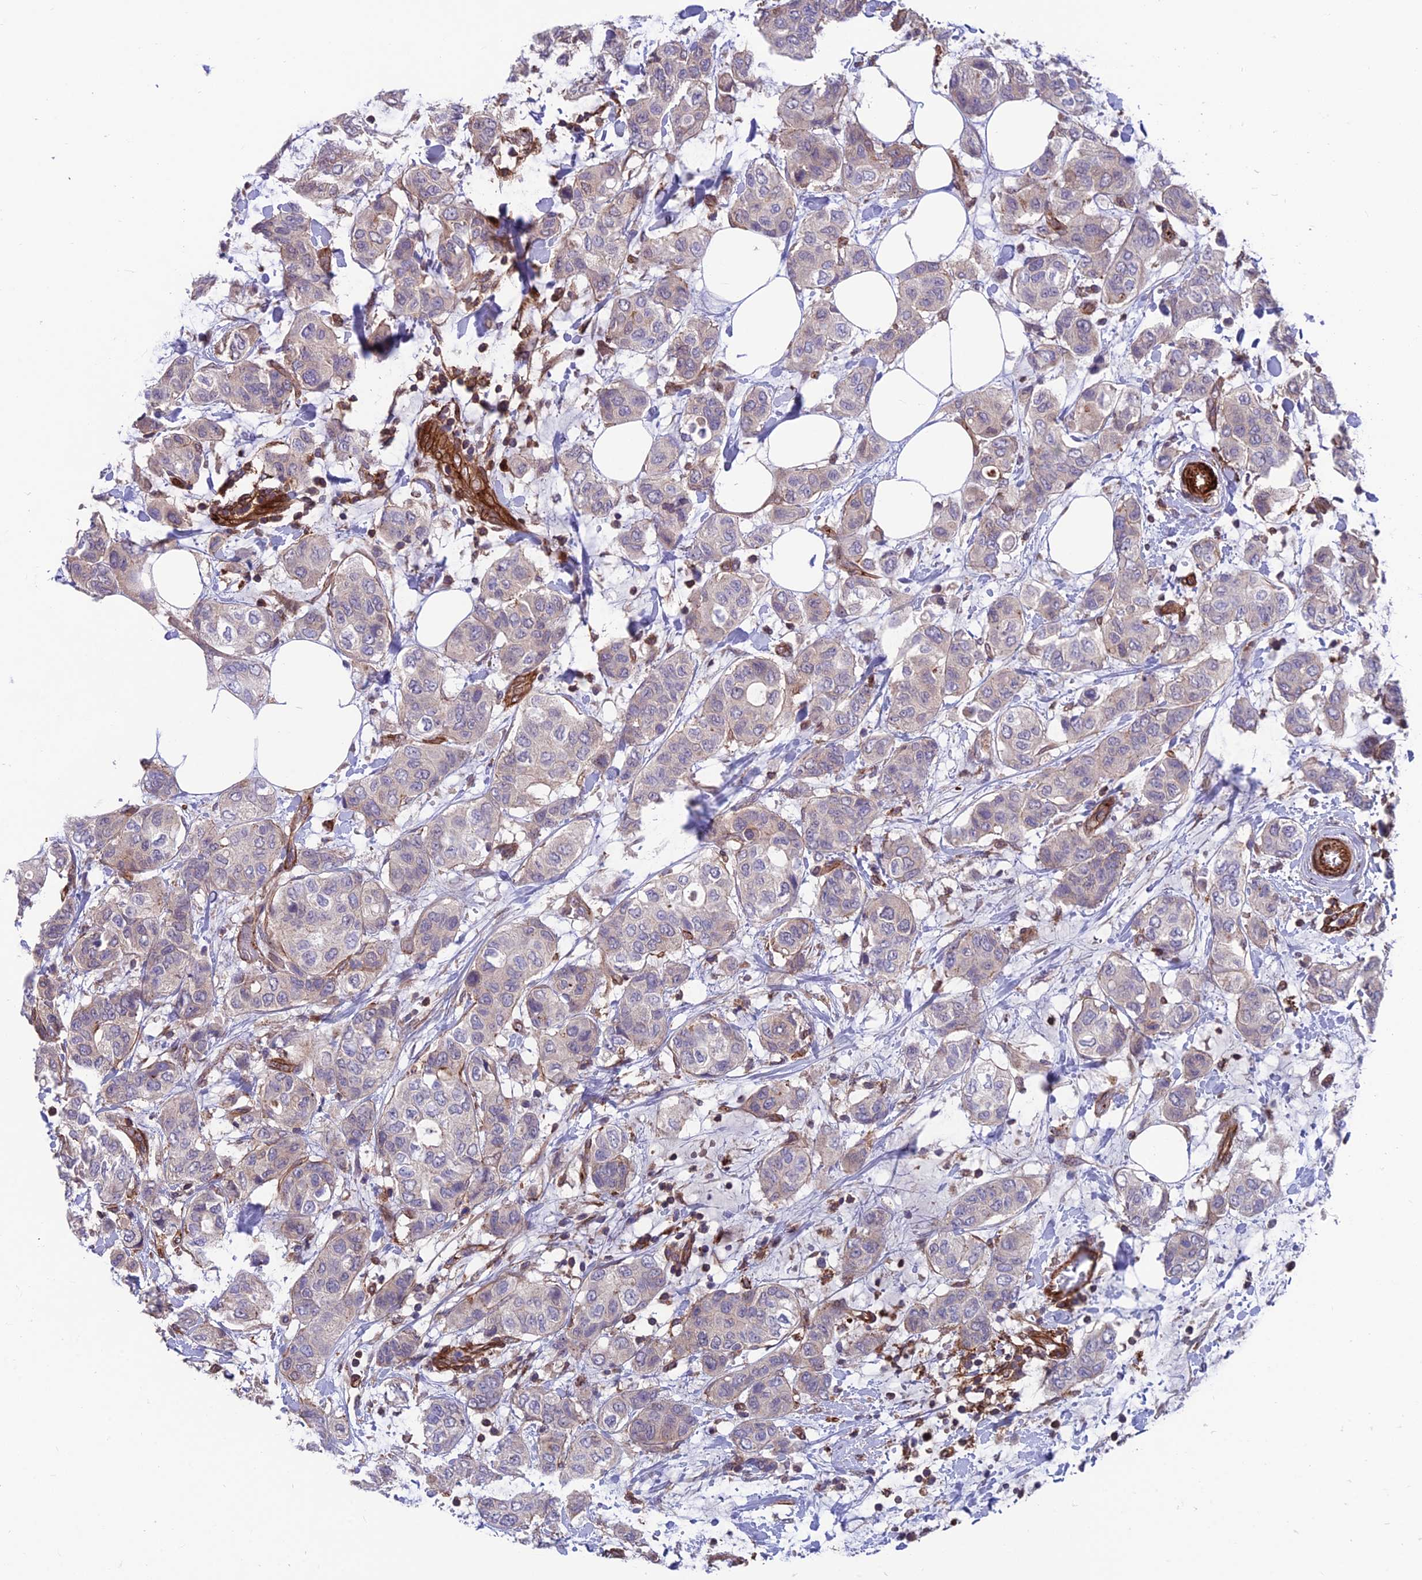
{"staining": {"intensity": "negative", "quantity": "none", "location": "none"}, "tissue": "breast cancer", "cell_type": "Tumor cells", "image_type": "cancer", "snomed": [{"axis": "morphology", "description": "Lobular carcinoma"}, {"axis": "topography", "description": "Breast"}], "caption": "Immunohistochemistry (IHC) of lobular carcinoma (breast) reveals no staining in tumor cells. The staining was performed using DAB (3,3'-diaminobenzidine) to visualize the protein expression in brown, while the nuclei were stained in blue with hematoxylin (Magnification: 20x).", "gene": "RTN4RL1", "patient": {"sex": "female", "age": 51}}